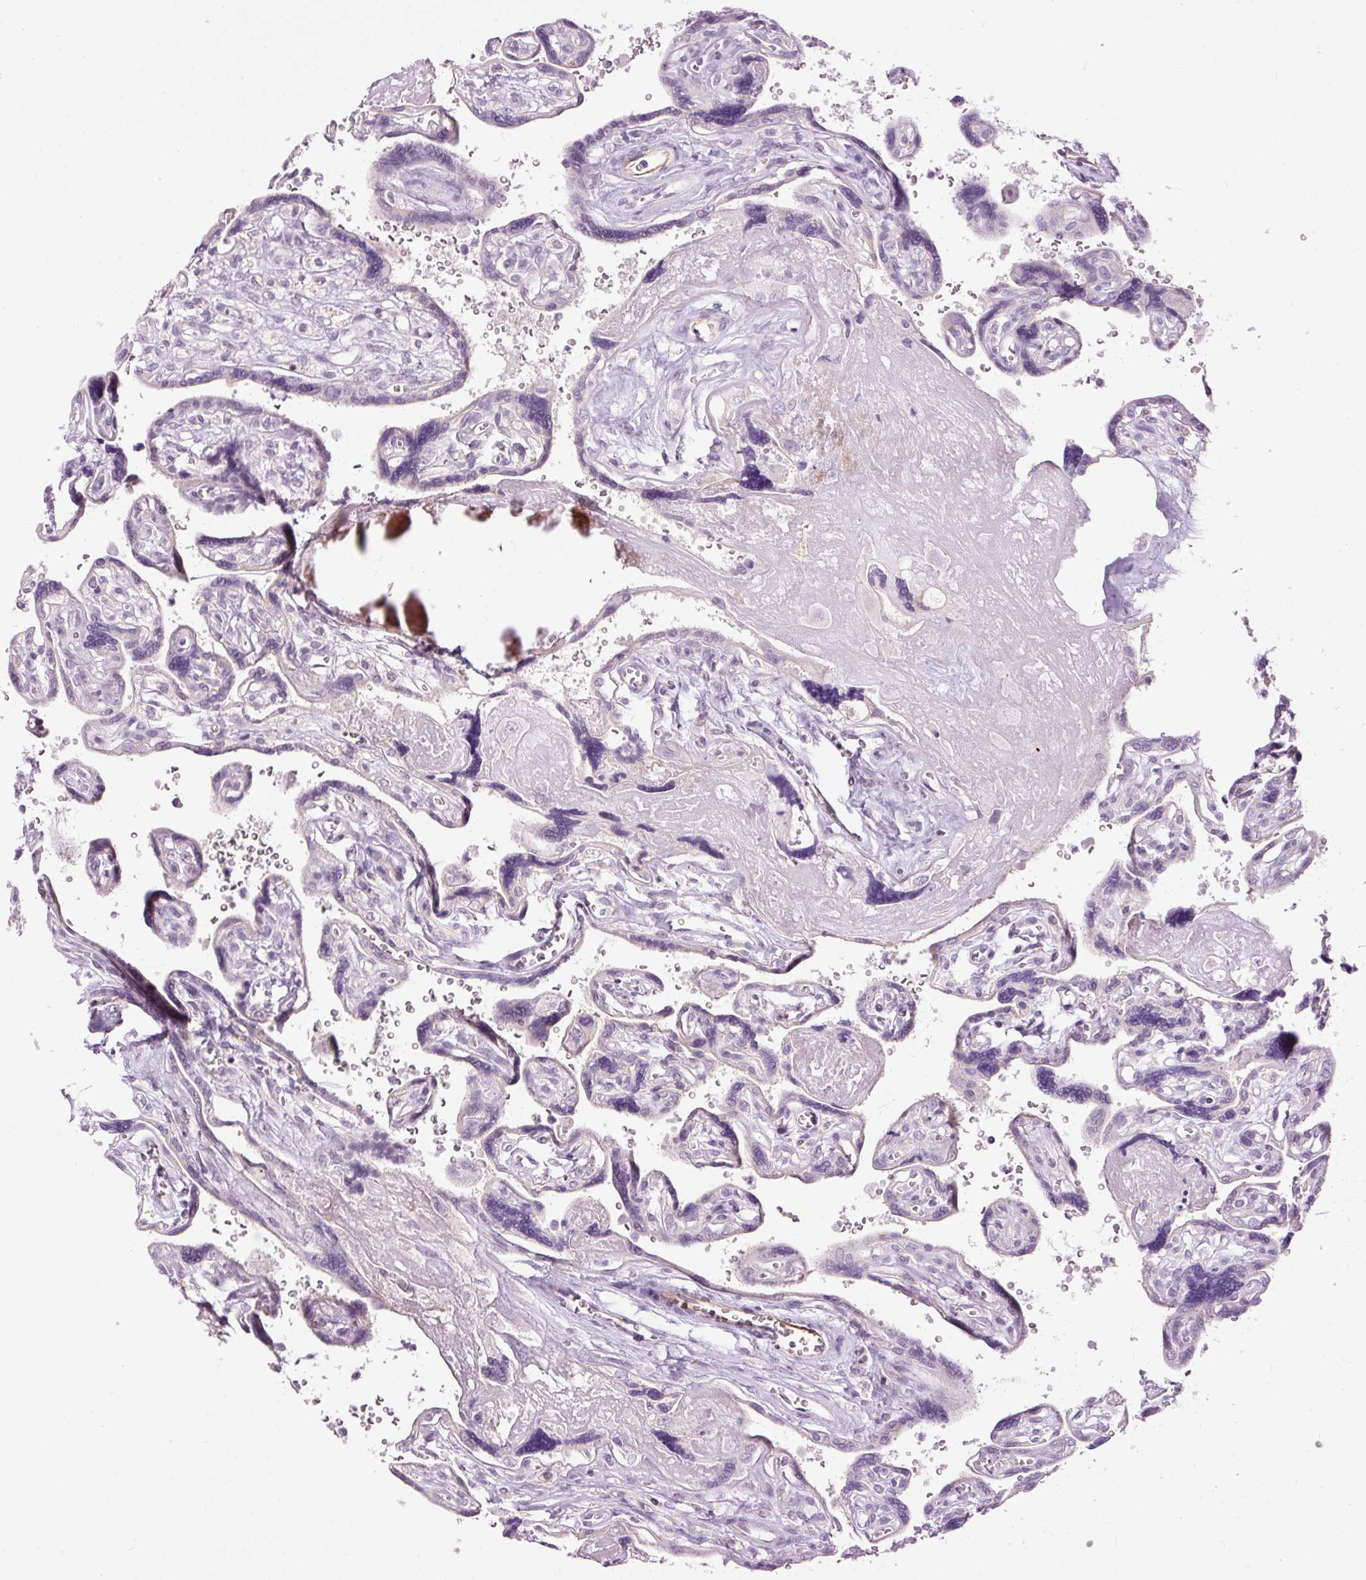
{"staining": {"intensity": "negative", "quantity": "none", "location": "none"}, "tissue": "placenta", "cell_type": "Decidual cells", "image_type": "normal", "snomed": [{"axis": "morphology", "description": "Normal tissue, NOS"}, {"axis": "topography", "description": "Placenta"}], "caption": "This is a micrograph of immunohistochemistry staining of unremarkable placenta, which shows no expression in decidual cells. (DAB immunohistochemistry (IHC) with hematoxylin counter stain).", "gene": "FCRL4", "patient": {"sex": "female", "age": 39}}